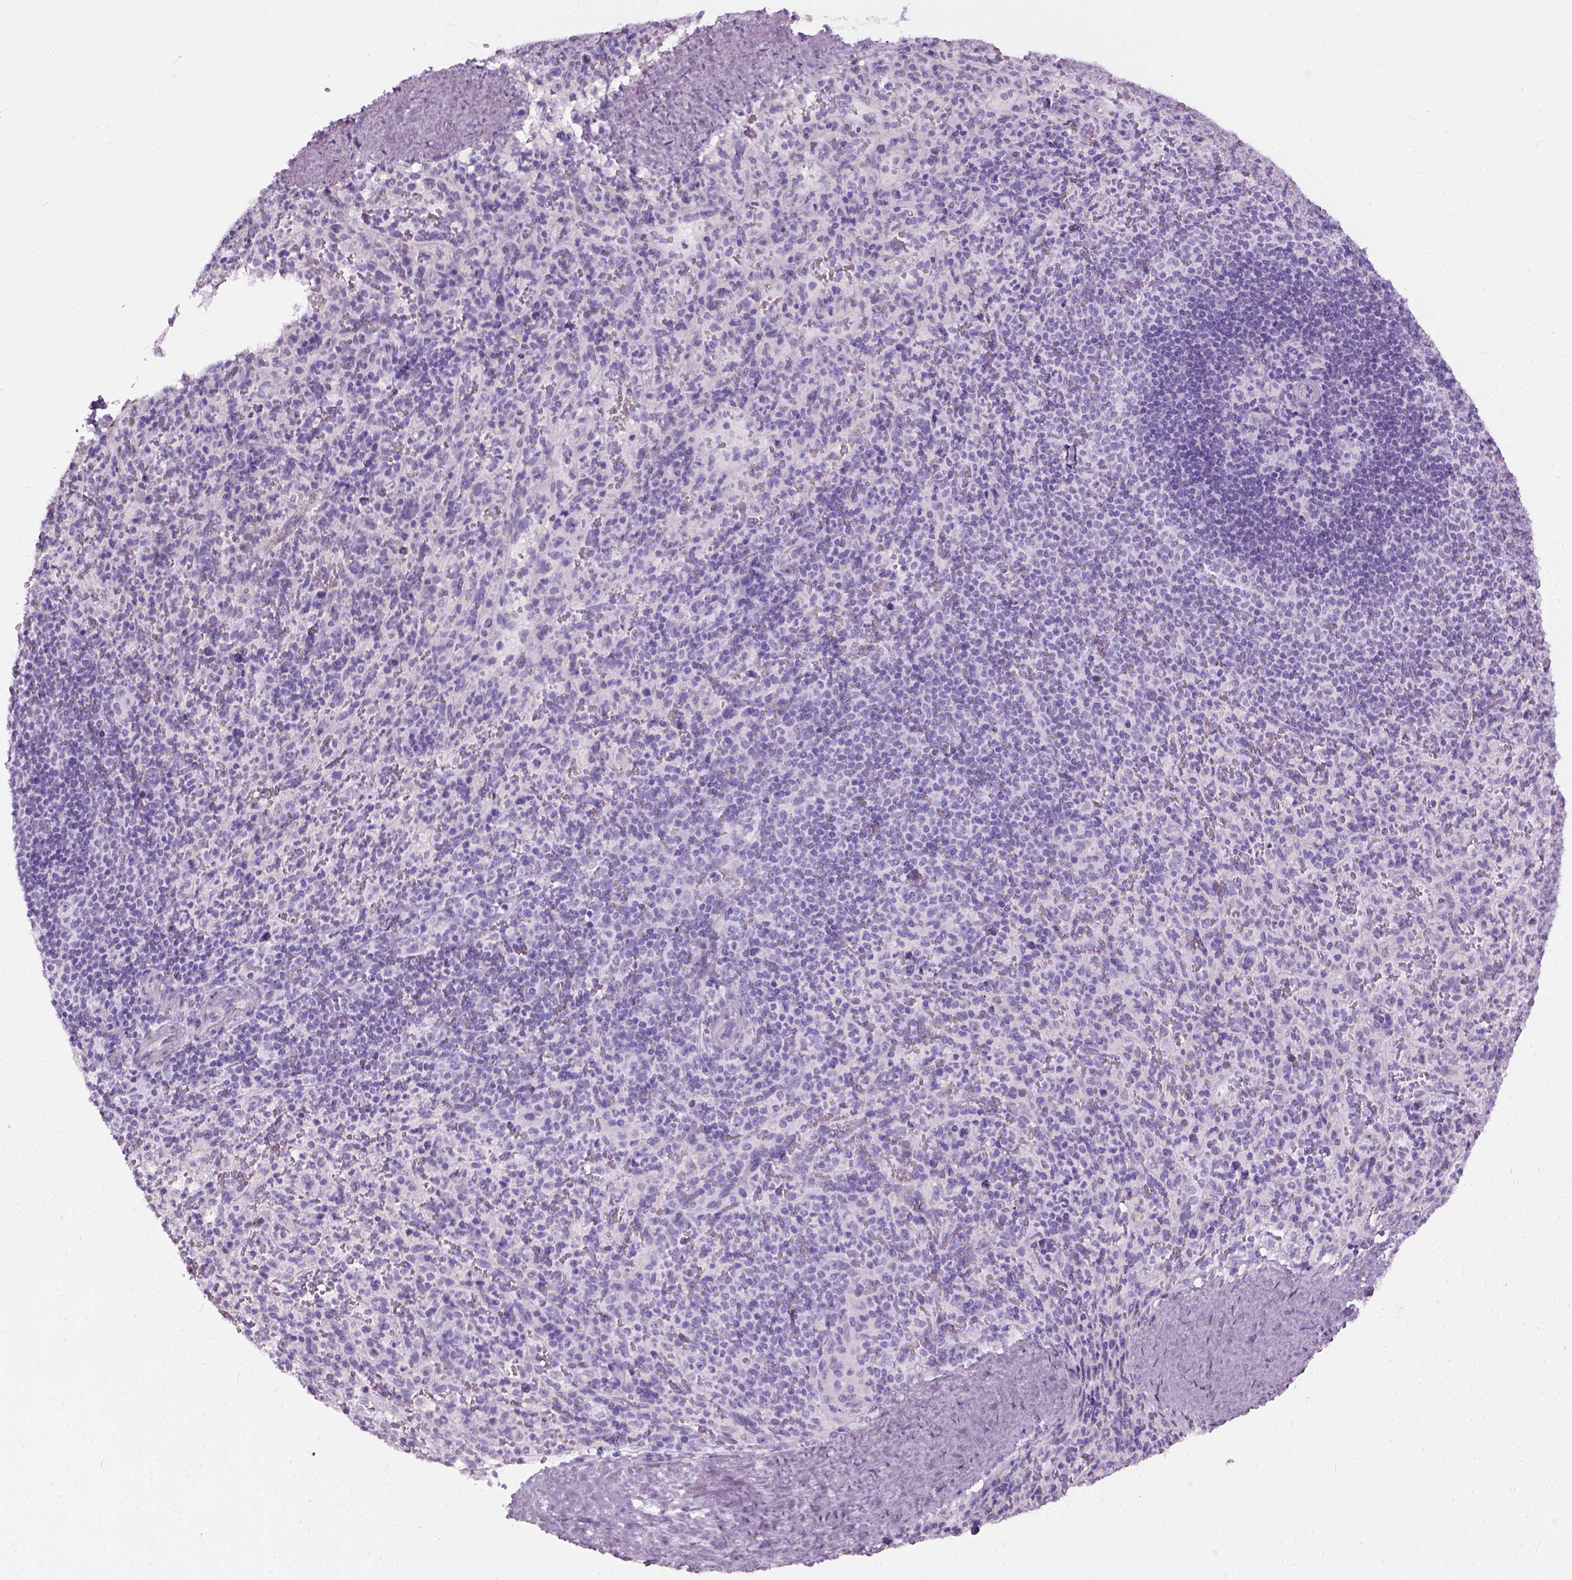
{"staining": {"intensity": "negative", "quantity": "none", "location": "none"}, "tissue": "spleen", "cell_type": "Cells in red pulp", "image_type": "normal", "snomed": [{"axis": "morphology", "description": "Normal tissue, NOS"}, {"axis": "topography", "description": "Spleen"}], "caption": "Immunohistochemistry (IHC) histopathology image of unremarkable spleen: human spleen stained with DAB shows no significant protein staining in cells in red pulp.", "gene": "AXDND1", "patient": {"sex": "male", "age": 57}}